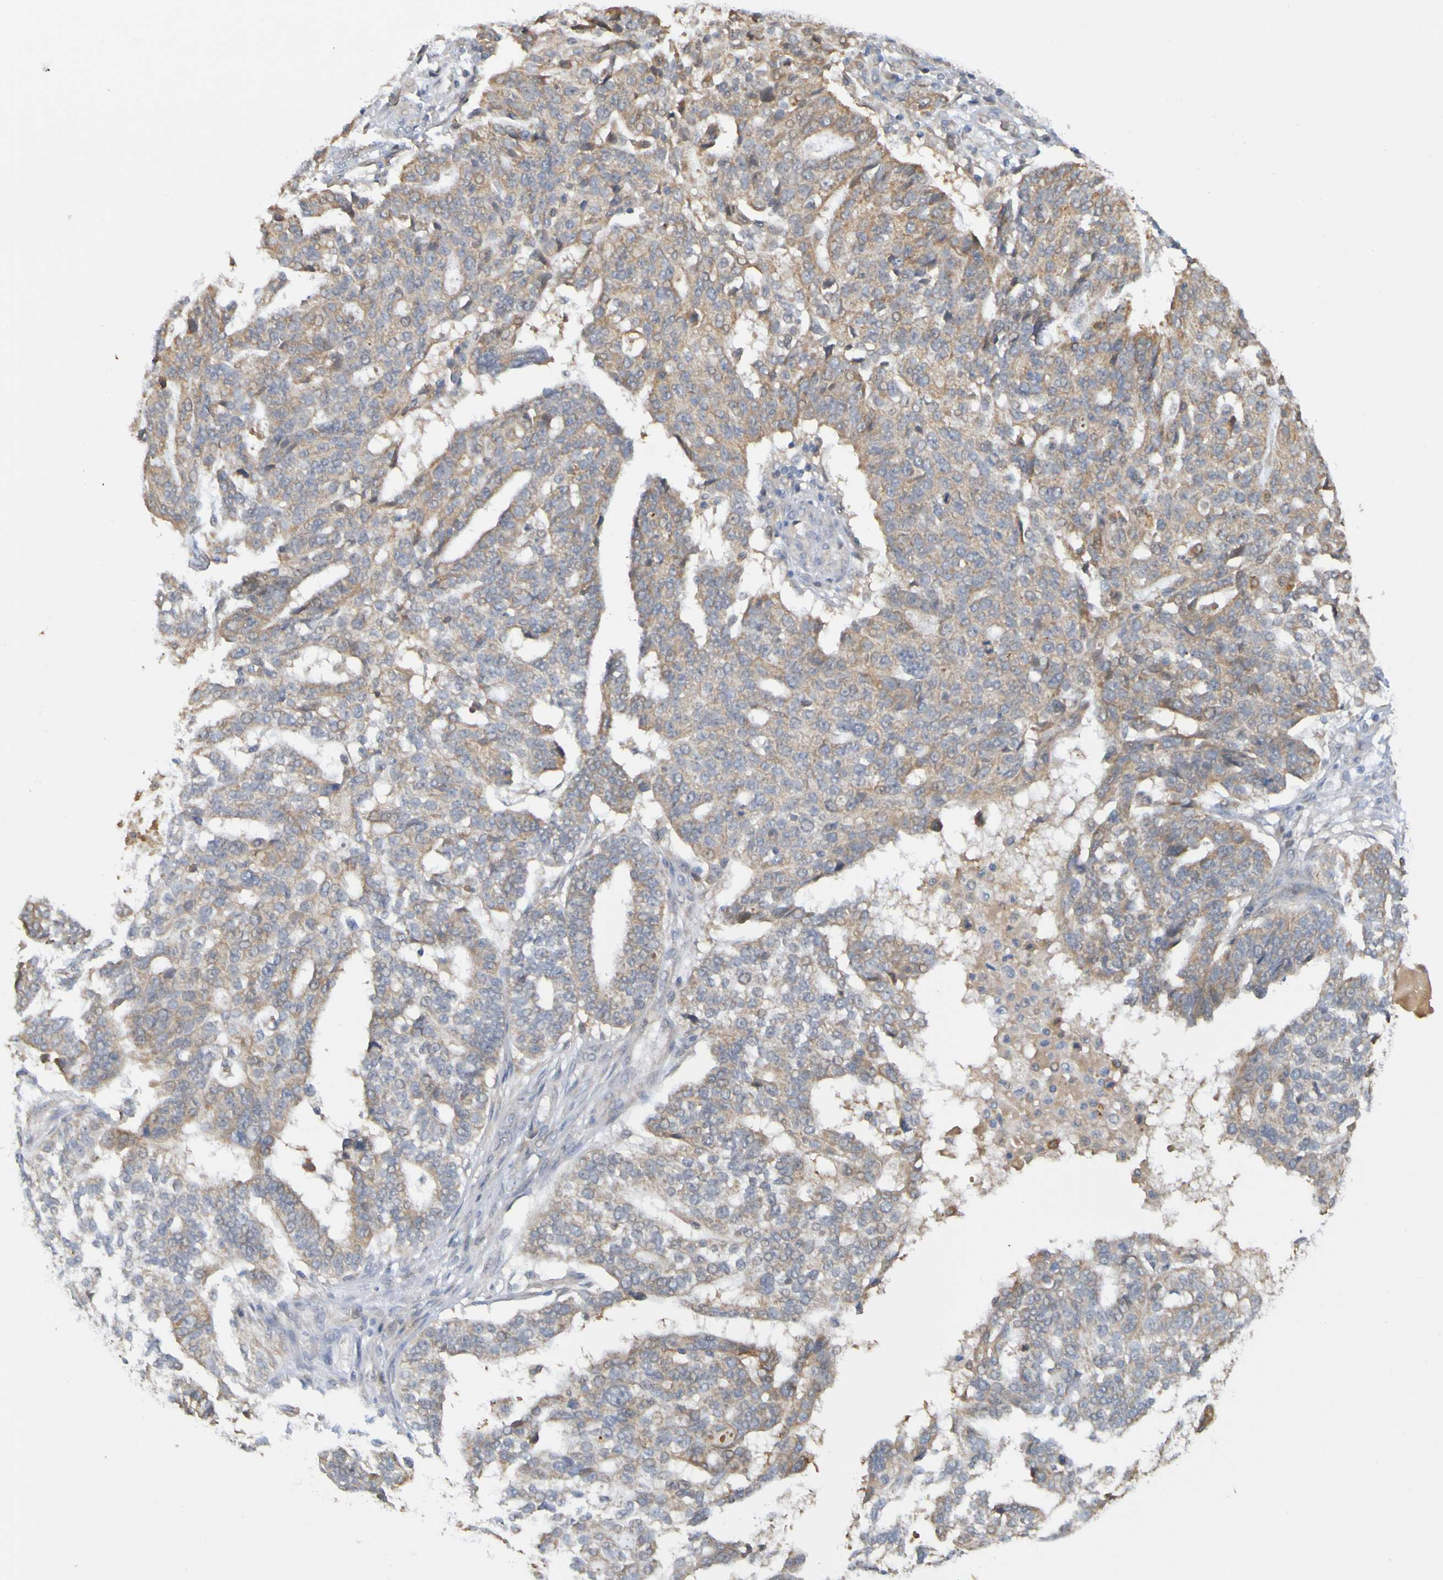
{"staining": {"intensity": "weak", "quantity": ">75%", "location": "cytoplasmic/membranous"}, "tissue": "ovarian cancer", "cell_type": "Tumor cells", "image_type": "cancer", "snomed": [{"axis": "morphology", "description": "Cystadenocarcinoma, serous, NOS"}, {"axis": "topography", "description": "Ovary"}], "caption": "Protein analysis of ovarian cancer (serous cystadenocarcinoma) tissue reveals weak cytoplasmic/membranous staining in about >75% of tumor cells.", "gene": "NAV2", "patient": {"sex": "female", "age": 59}}